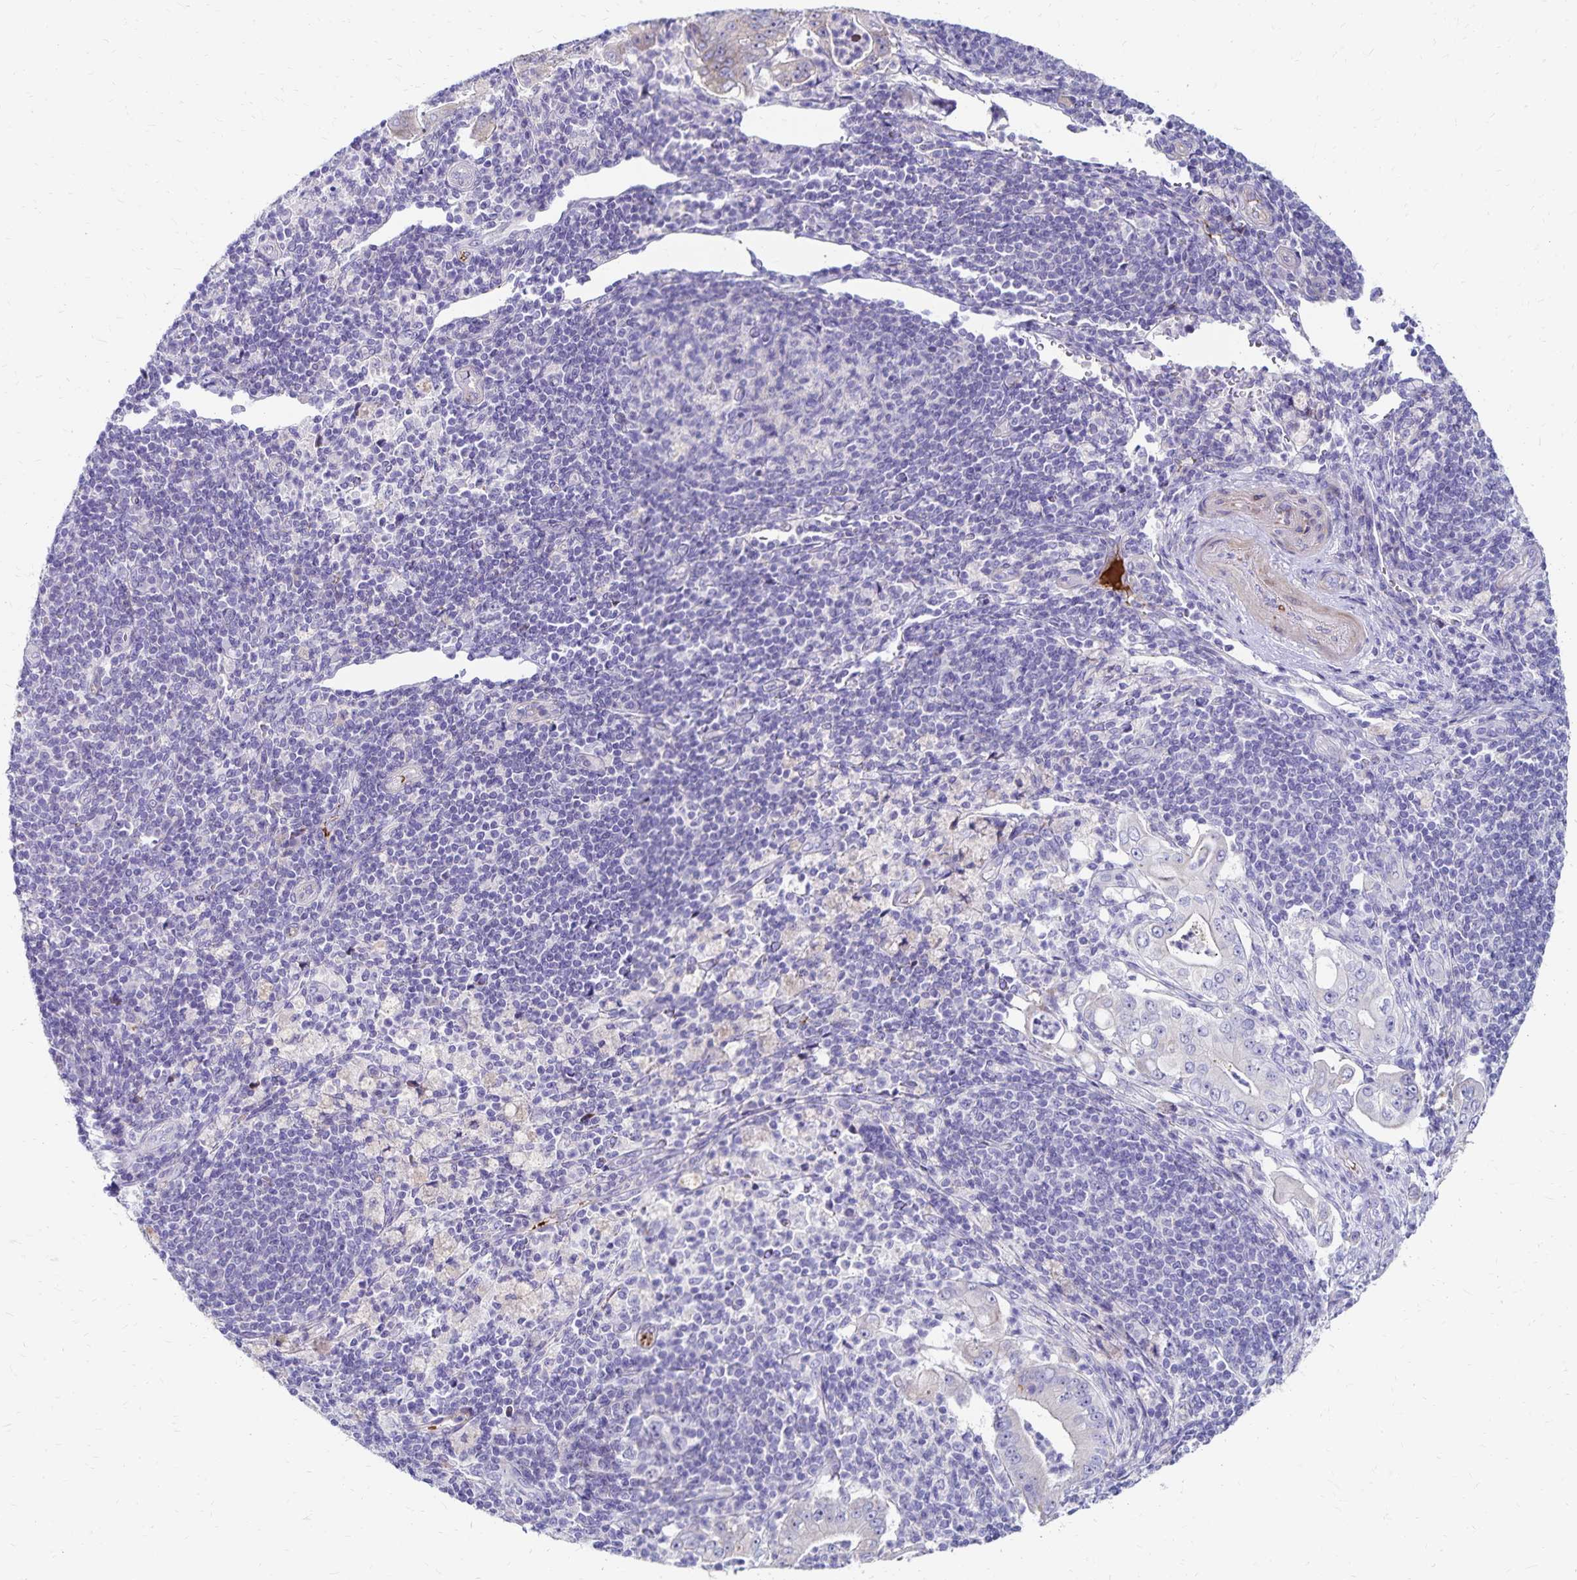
{"staining": {"intensity": "negative", "quantity": "none", "location": "none"}, "tissue": "pancreatic cancer", "cell_type": "Tumor cells", "image_type": "cancer", "snomed": [{"axis": "morphology", "description": "Adenocarcinoma, NOS"}, {"axis": "topography", "description": "Pancreas"}], "caption": "Pancreatic cancer was stained to show a protein in brown. There is no significant positivity in tumor cells.", "gene": "NECAP1", "patient": {"sex": "male", "age": 71}}